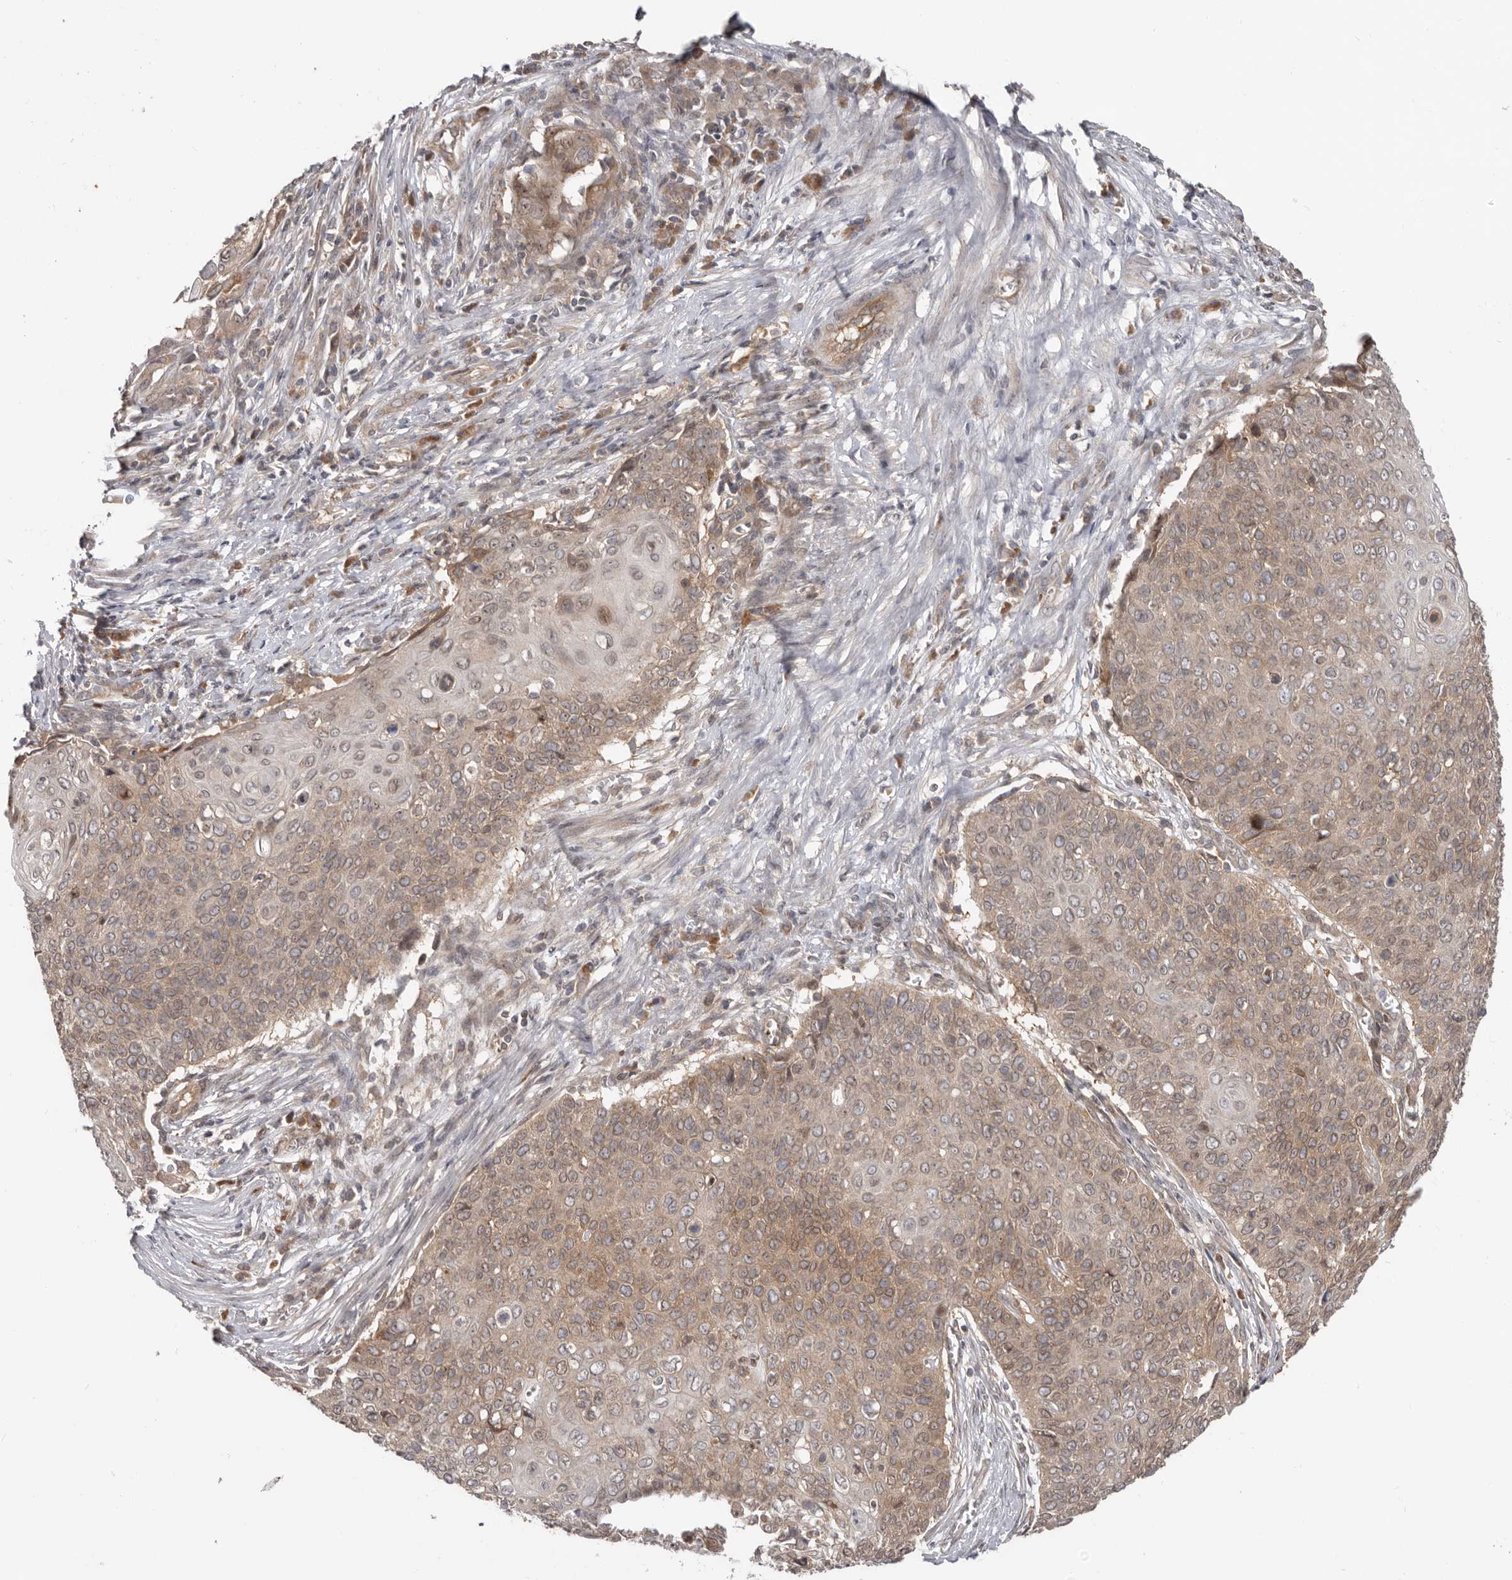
{"staining": {"intensity": "weak", "quantity": ">75%", "location": "cytoplasmic/membranous"}, "tissue": "cervical cancer", "cell_type": "Tumor cells", "image_type": "cancer", "snomed": [{"axis": "morphology", "description": "Squamous cell carcinoma, NOS"}, {"axis": "topography", "description": "Cervix"}], "caption": "A low amount of weak cytoplasmic/membranous positivity is present in approximately >75% of tumor cells in squamous cell carcinoma (cervical) tissue.", "gene": "BAD", "patient": {"sex": "female", "age": 39}}